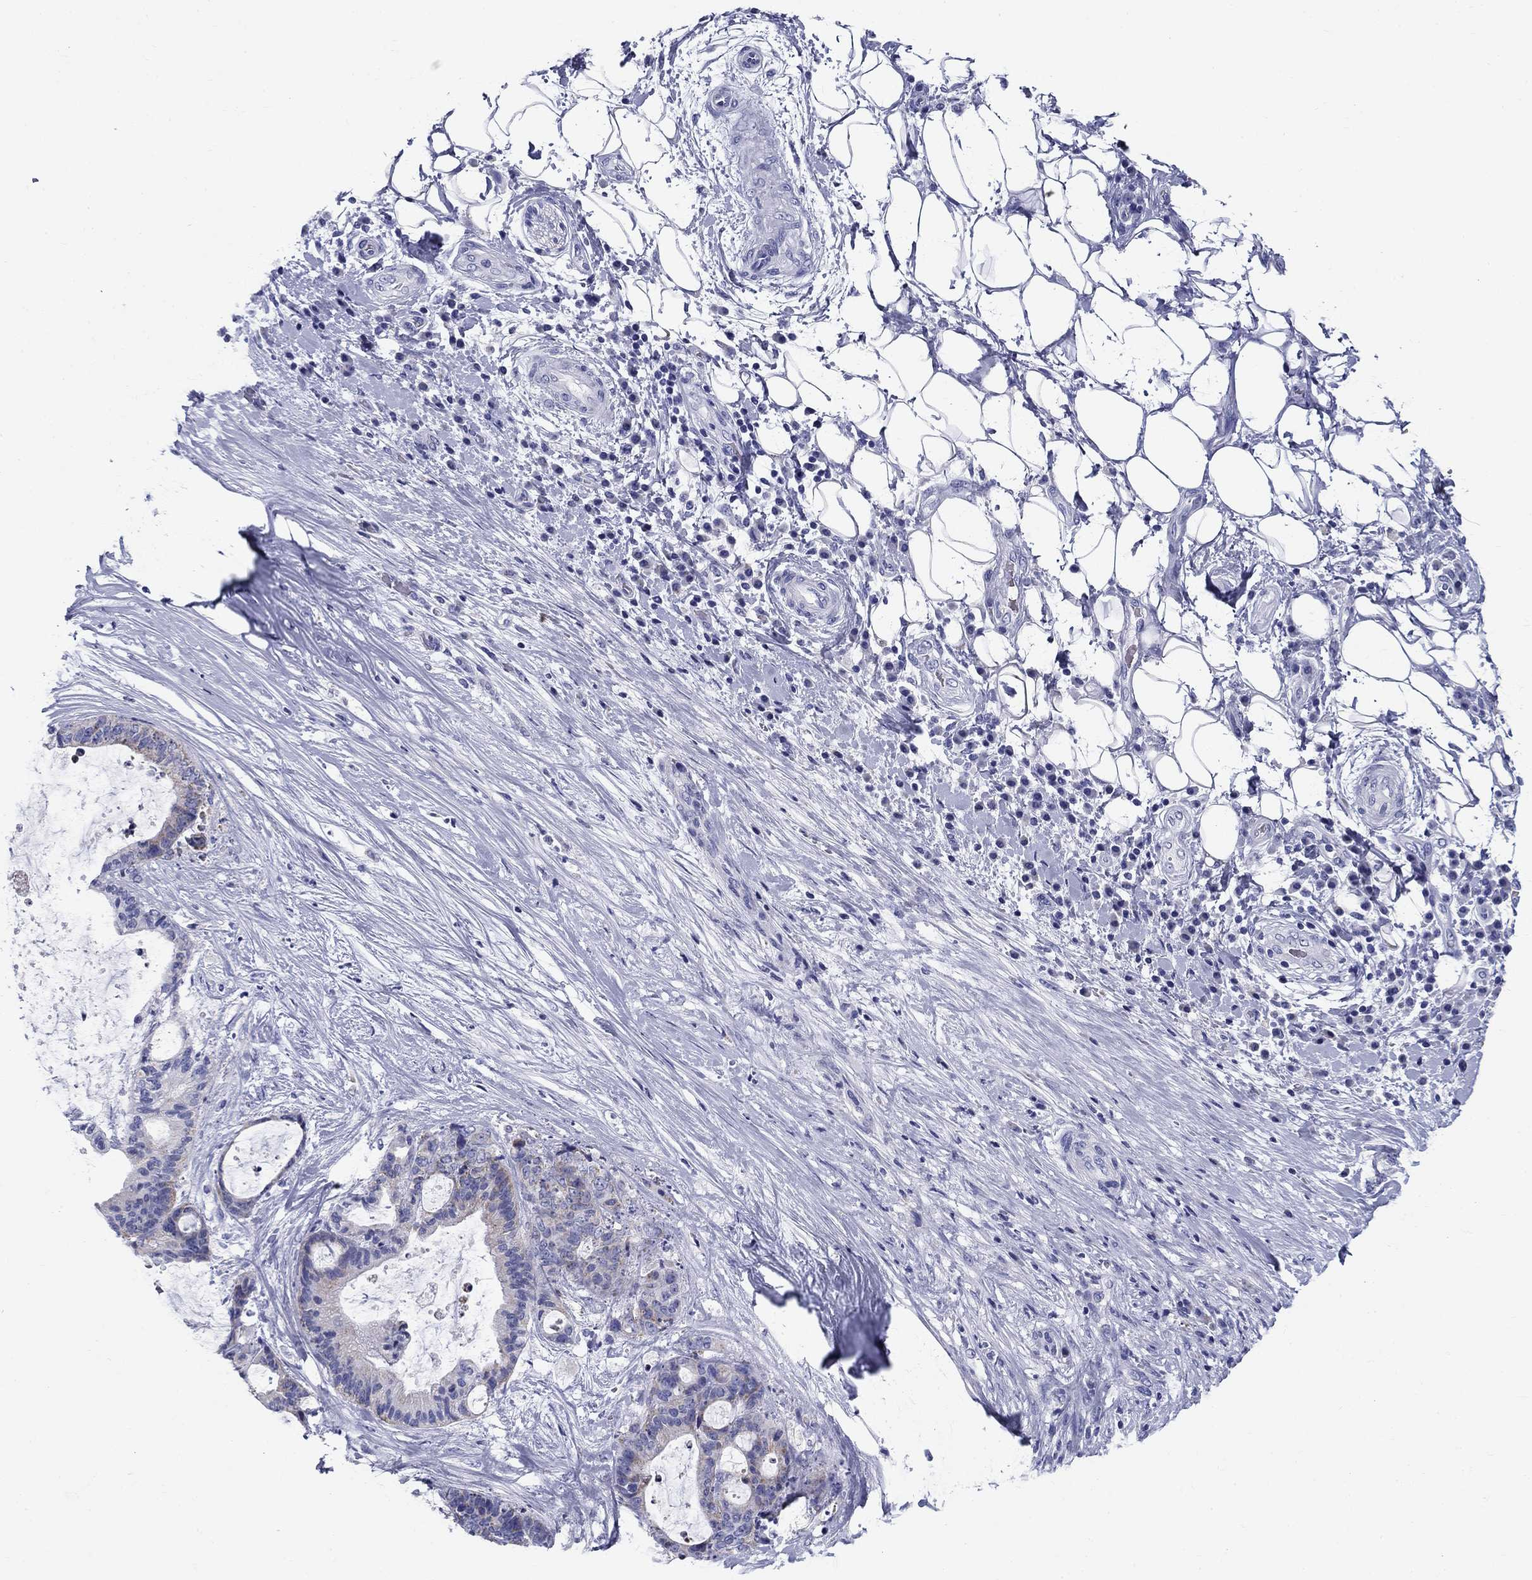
{"staining": {"intensity": "weak", "quantity": "<25%", "location": "cytoplasmic/membranous"}, "tissue": "liver cancer", "cell_type": "Tumor cells", "image_type": "cancer", "snomed": [{"axis": "morphology", "description": "Cholangiocarcinoma"}, {"axis": "topography", "description": "Liver"}], "caption": "Tumor cells show no significant staining in liver cholangiocarcinoma. Brightfield microscopy of immunohistochemistry stained with DAB (brown) and hematoxylin (blue), captured at high magnification.", "gene": "UPB1", "patient": {"sex": "female", "age": 73}}